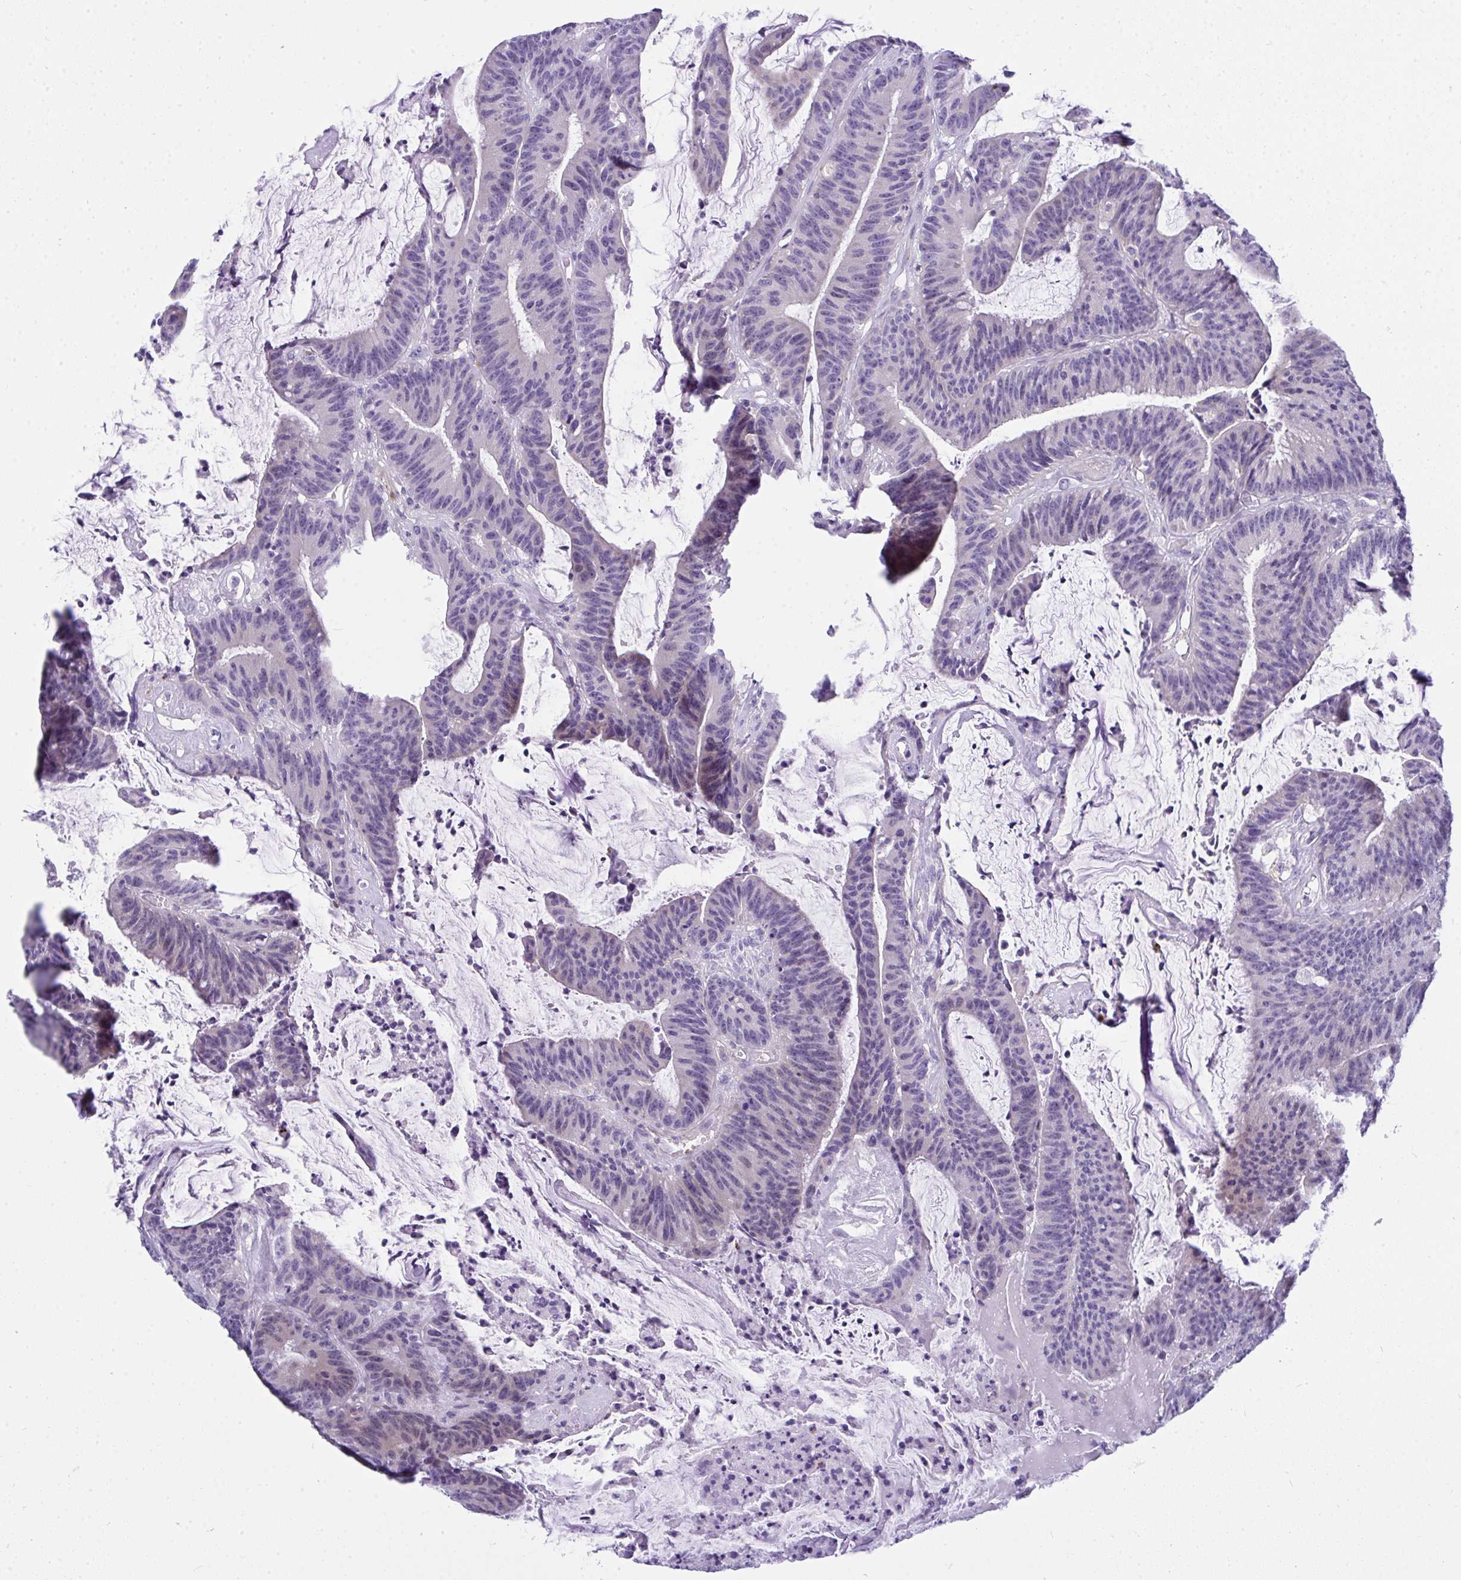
{"staining": {"intensity": "weak", "quantity": "<25%", "location": "cytoplasmic/membranous"}, "tissue": "colorectal cancer", "cell_type": "Tumor cells", "image_type": "cancer", "snomed": [{"axis": "morphology", "description": "Adenocarcinoma, NOS"}, {"axis": "topography", "description": "Colon"}], "caption": "This photomicrograph is of adenocarcinoma (colorectal) stained with immunohistochemistry (IHC) to label a protein in brown with the nuclei are counter-stained blue. There is no staining in tumor cells.", "gene": "TSBP1", "patient": {"sex": "female", "age": 78}}